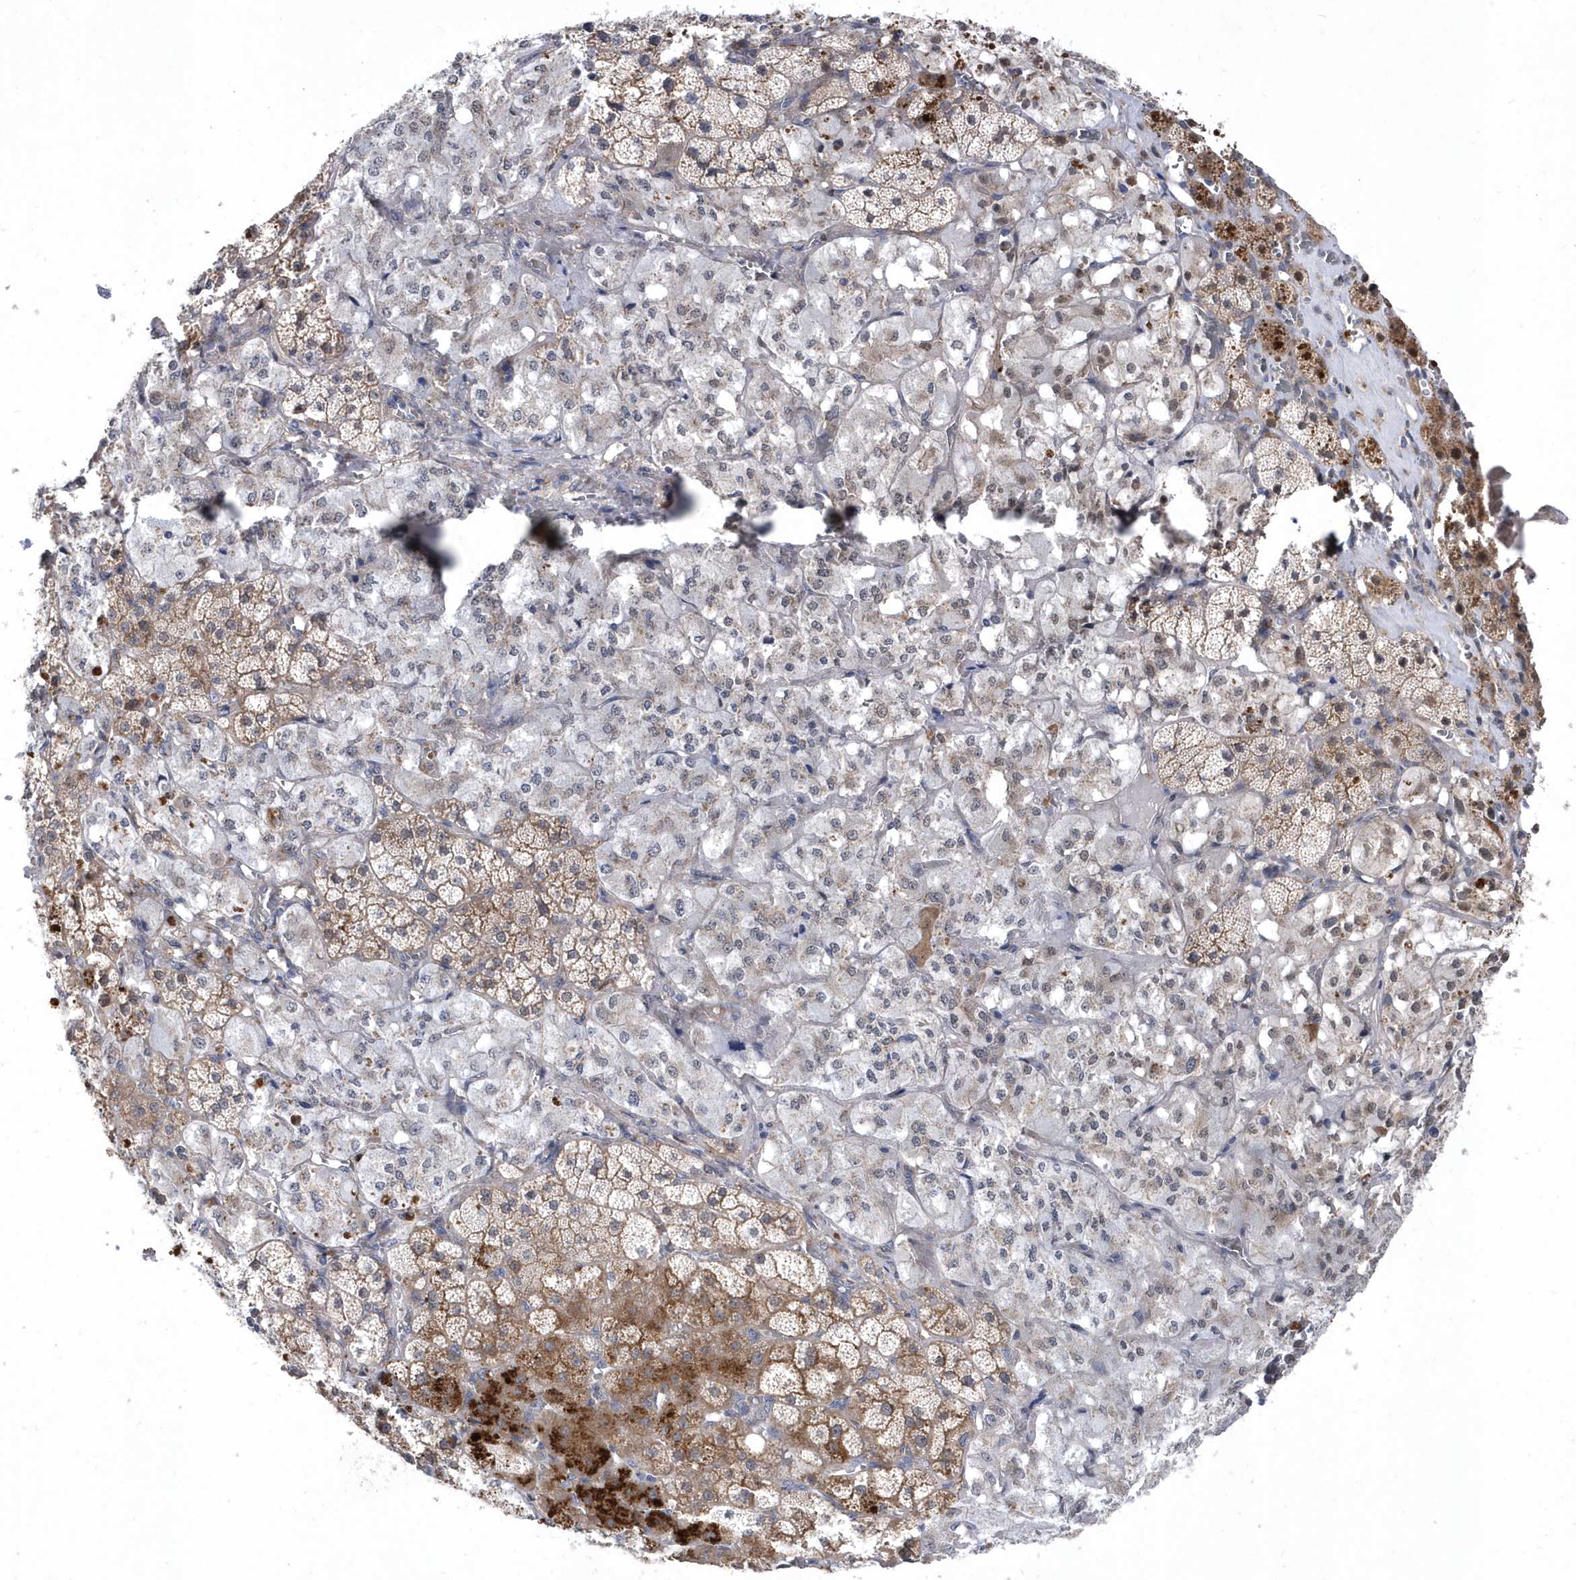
{"staining": {"intensity": "moderate", "quantity": "25%-75%", "location": "cytoplasmic/membranous"}, "tissue": "adrenal gland", "cell_type": "Glandular cells", "image_type": "normal", "snomed": [{"axis": "morphology", "description": "Normal tissue, NOS"}, {"axis": "topography", "description": "Adrenal gland"}], "caption": "A brown stain shows moderate cytoplasmic/membranous positivity of a protein in glandular cells of benign human adrenal gland.", "gene": "LONRF2", "patient": {"sex": "male", "age": 57}}